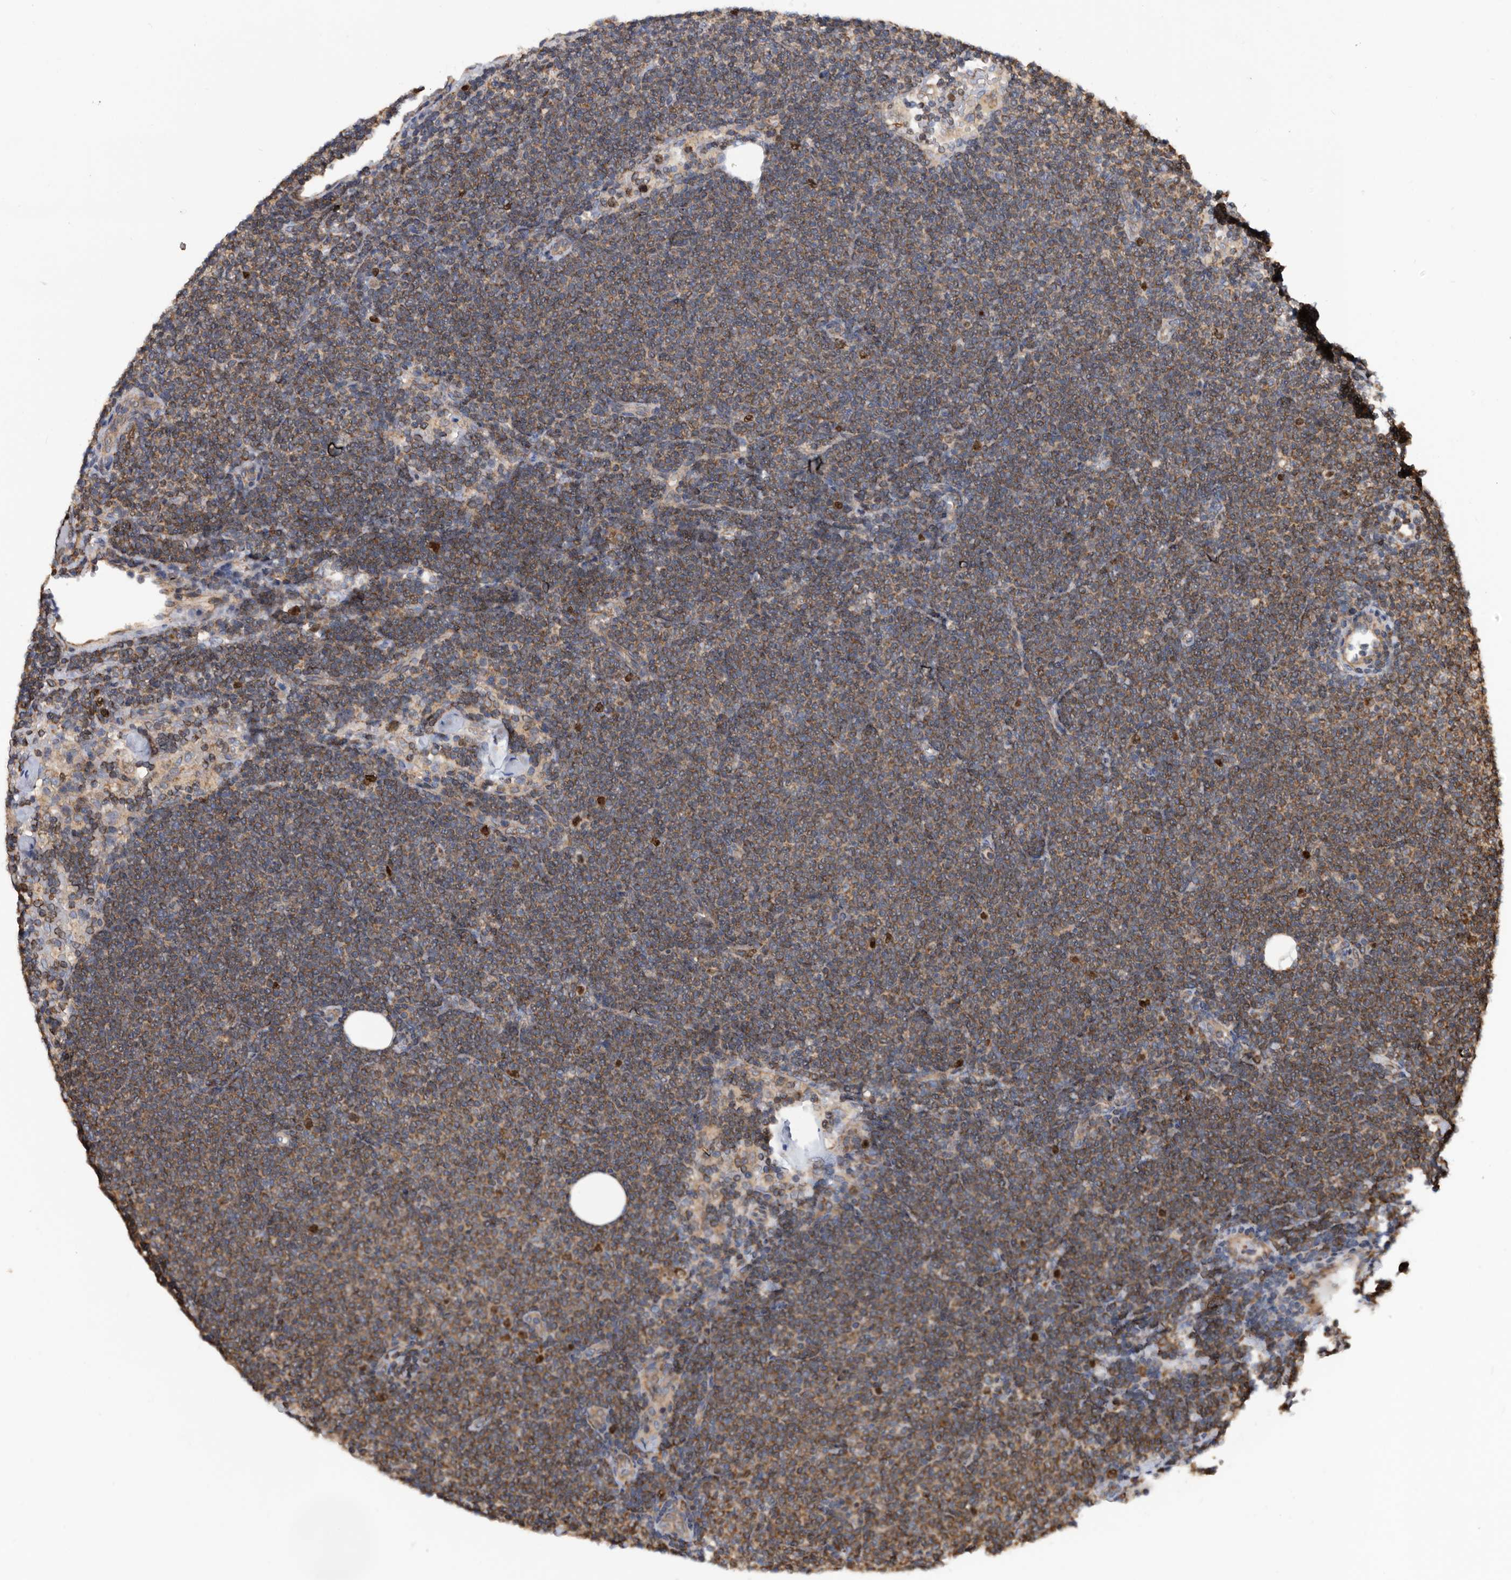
{"staining": {"intensity": "moderate", "quantity": ">75%", "location": "cytoplasmic/membranous"}, "tissue": "lymphoma", "cell_type": "Tumor cells", "image_type": "cancer", "snomed": [{"axis": "morphology", "description": "Malignant lymphoma, non-Hodgkin's type, Low grade"}, {"axis": "topography", "description": "Lymph node"}], "caption": "A histopathology image of human malignant lymphoma, non-Hodgkin's type (low-grade) stained for a protein reveals moderate cytoplasmic/membranous brown staining in tumor cells.", "gene": "ATAD2", "patient": {"sex": "female", "age": 53}}